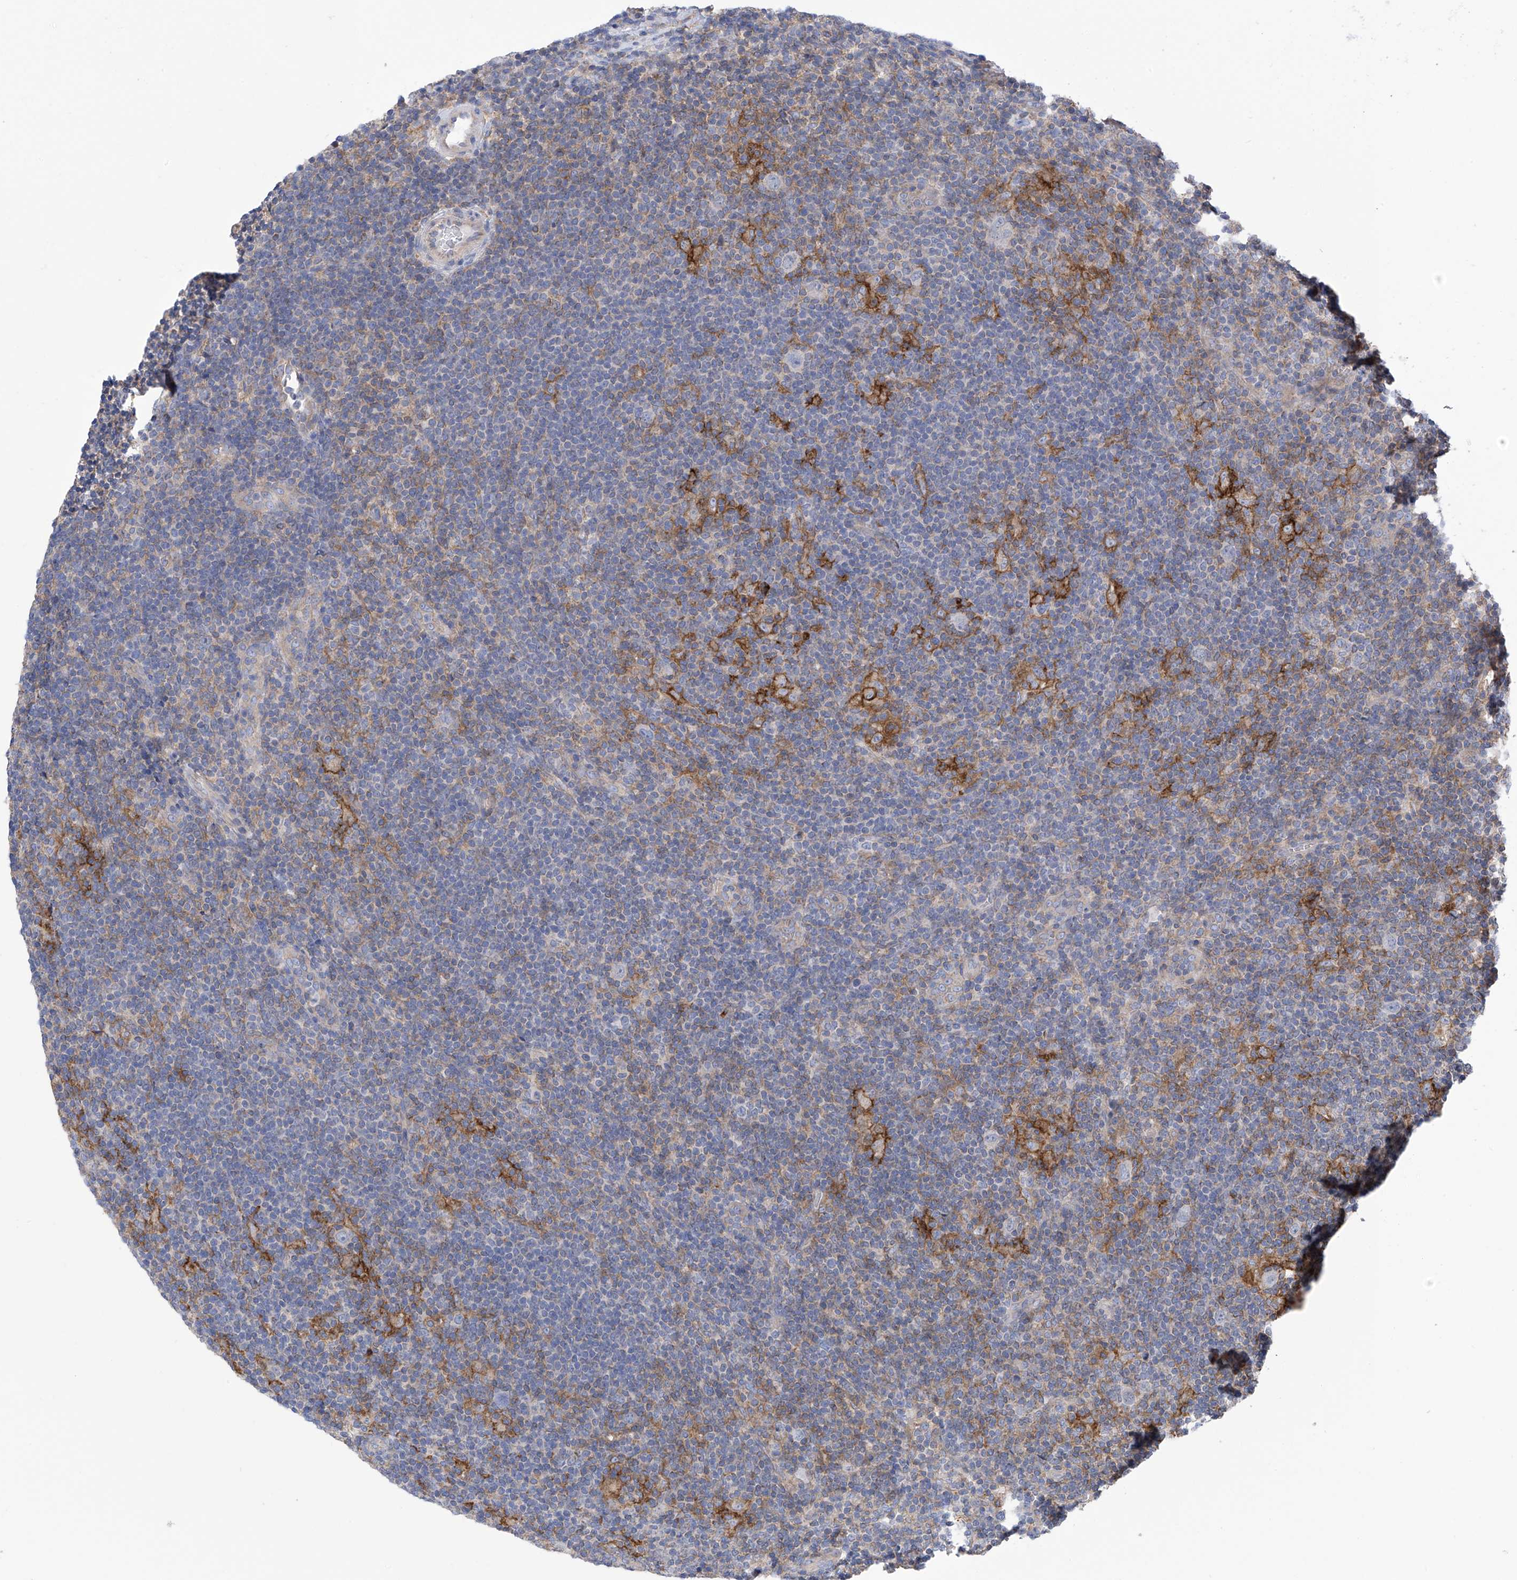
{"staining": {"intensity": "negative", "quantity": "none", "location": "none"}, "tissue": "lymphoma", "cell_type": "Tumor cells", "image_type": "cancer", "snomed": [{"axis": "morphology", "description": "Hodgkin's disease, NOS"}, {"axis": "topography", "description": "Lymph node"}], "caption": "There is no significant staining in tumor cells of lymphoma.", "gene": "P2RX7", "patient": {"sex": "female", "age": 57}}